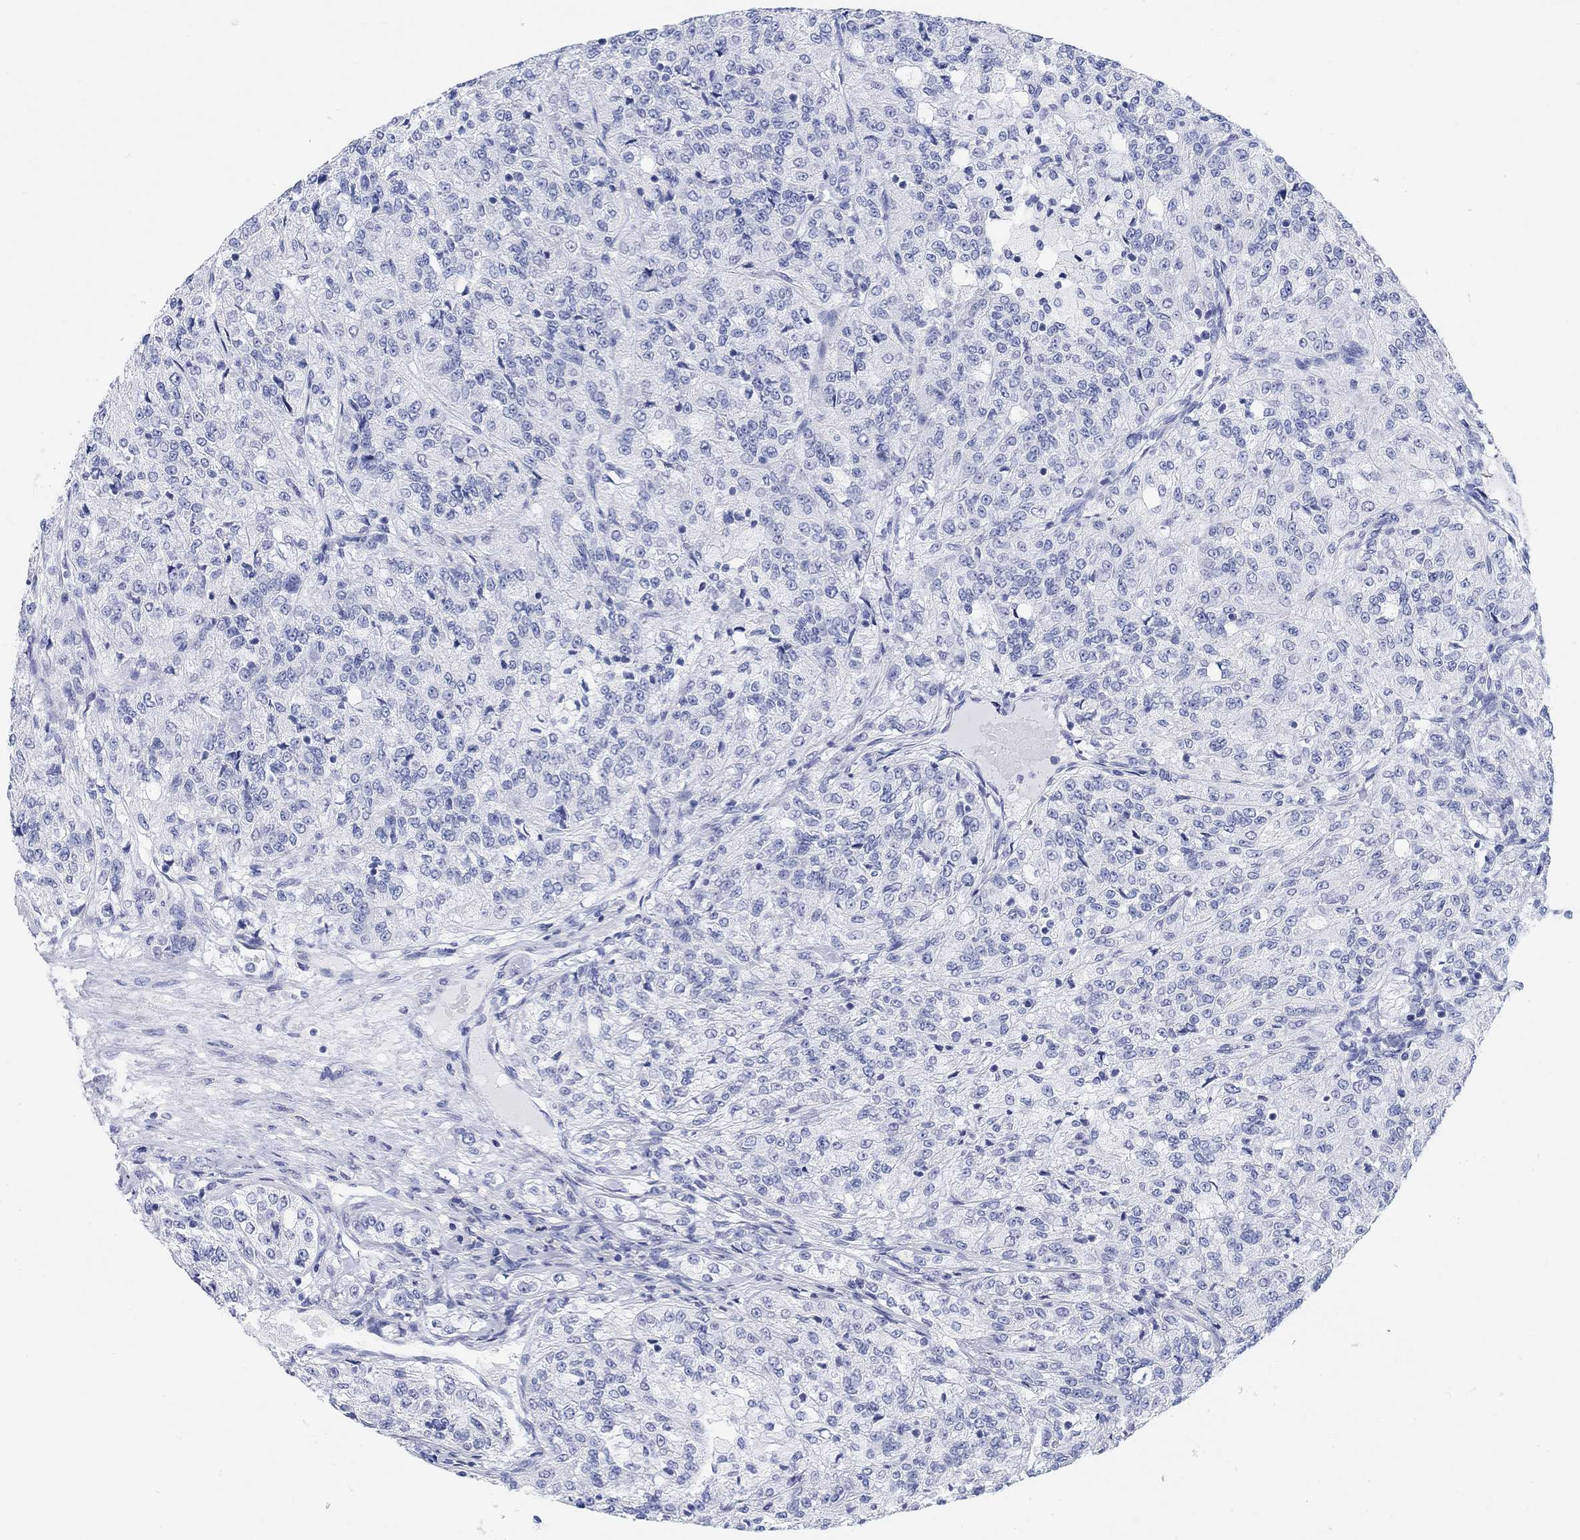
{"staining": {"intensity": "negative", "quantity": "none", "location": "none"}, "tissue": "renal cancer", "cell_type": "Tumor cells", "image_type": "cancer", "snomed": [{"axis": "morphology", "description": "Adenocarcinoma, NOS"}, {"axis": "topography", "description": "Kidney"}], "caption": "Tumor cells are negative for brown protein staining in adenocarcinoma (renal).", "gene": "XIRP2", "patient": {"sex": "female", "age": 63}}